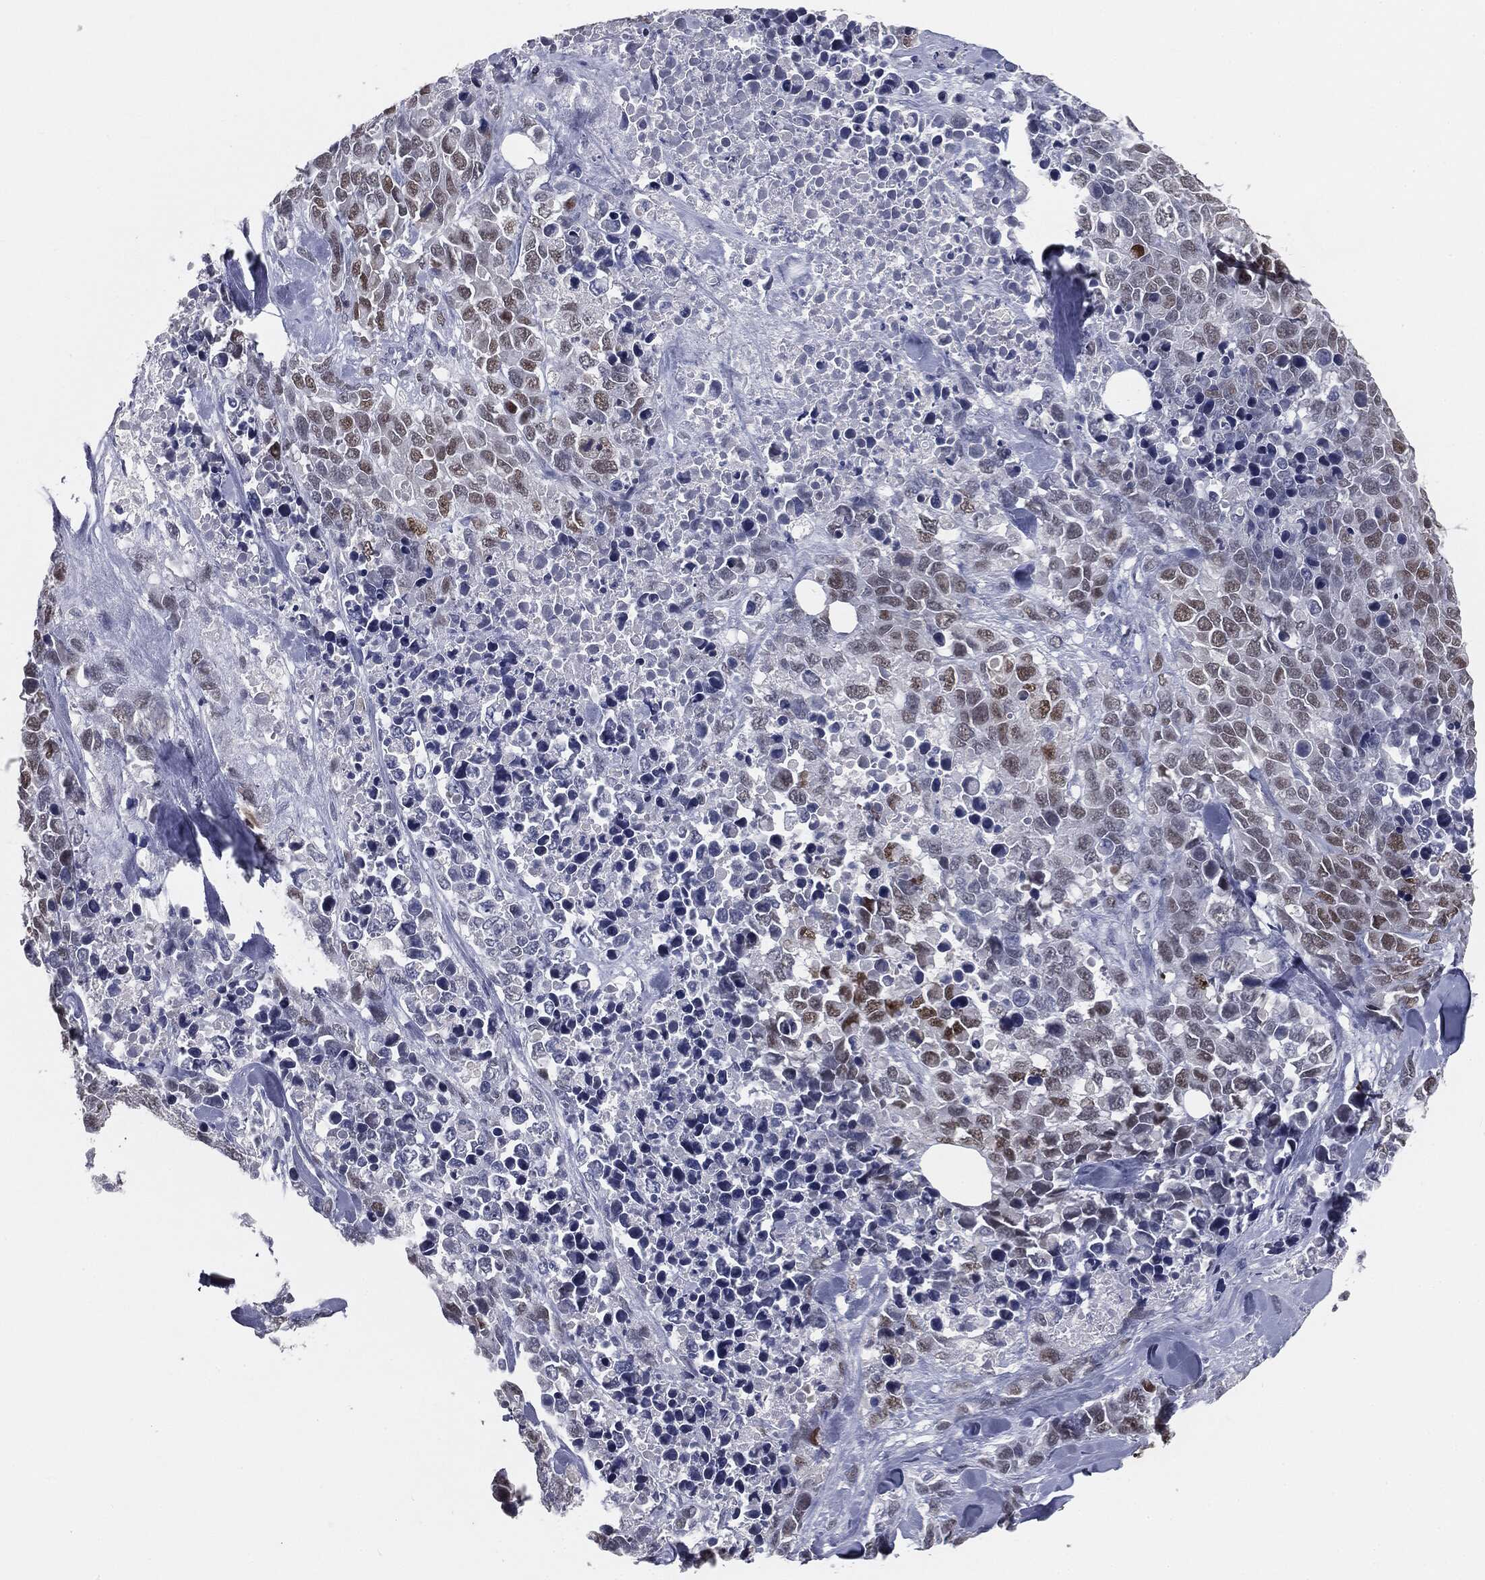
{"staining": {"intensity": "moderate", "quantity": "<25%", "location": "nuclear"}, "tissue": "melanoma", "cell_type": "Tumor cells", "image_type": "cancer", "snomed": [{"axis": "morphology", "description": "Malignant melanoma, Metastatic site"}, {"axis": "topography", "description": "Skin"}], "caption": "Melanoma was stained to show a protein in brown. There is low levels of moderate nuclear staining in about <25% of tumor cells.", "gene": "PRAME", "patient": {"sex": "male", "age": 84}}